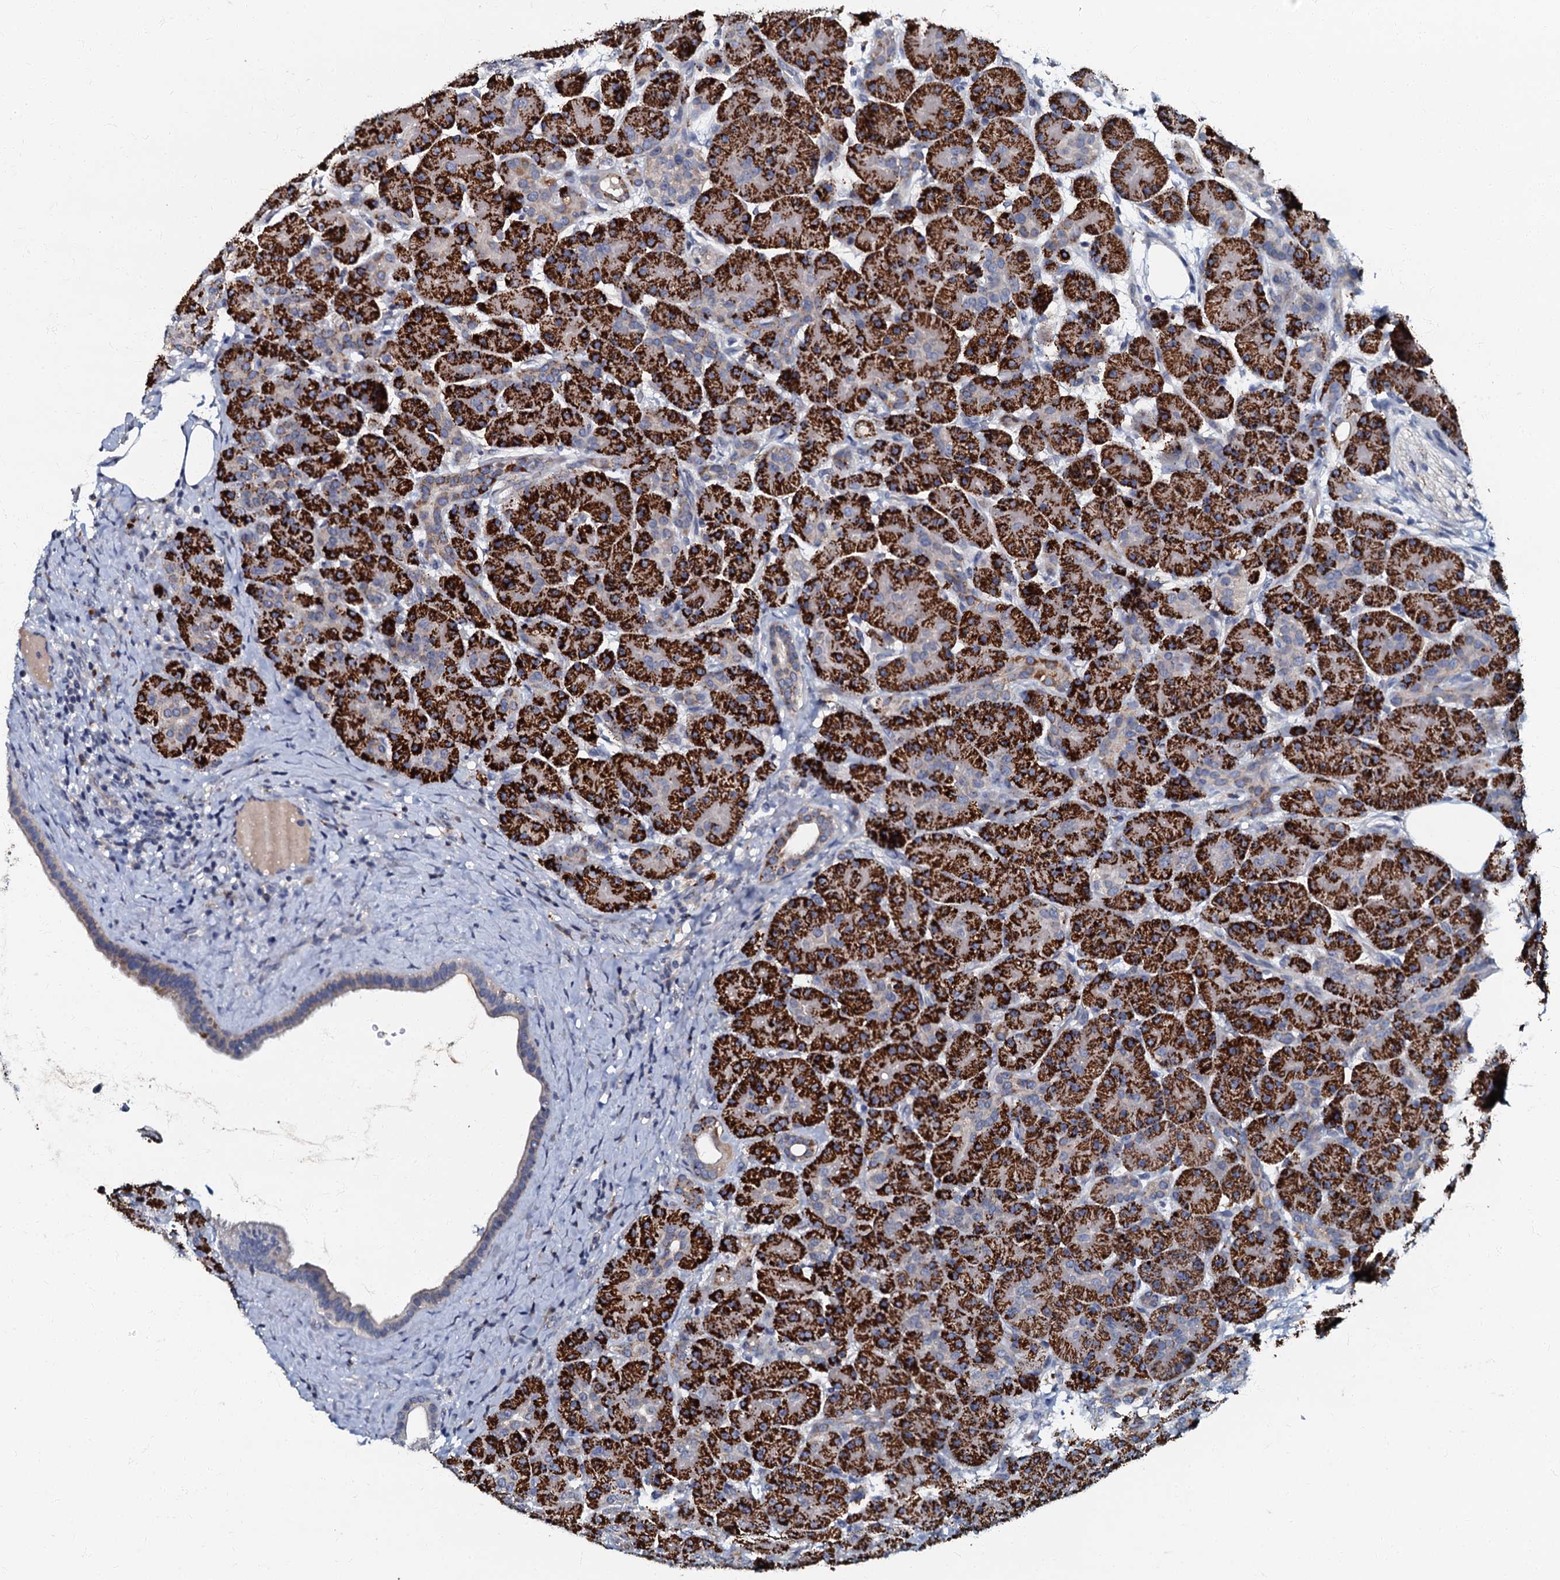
{"staining": {"intensity": "strong", "quantity": ">75%", "location": "cytoplasmic/membranous"}, "tissue": "pancreas", "cell_type": "Exocrine glandular cells", "image_type": "normal", "snomed": [{"axis": "morphology", "description": "Normal tissue, NOS"}, {"axis": "topography", "description": "Pancreas"}], "caption": "Pancreas stained with IHC shows strong cytoplasmic/membranous expression in about >75% of exocrine glandular cells. The protein is shown in brown color, while the nuclei are stained blue.", "gene": "OLAH", "patient": {"sex": "male", "age": 63}}